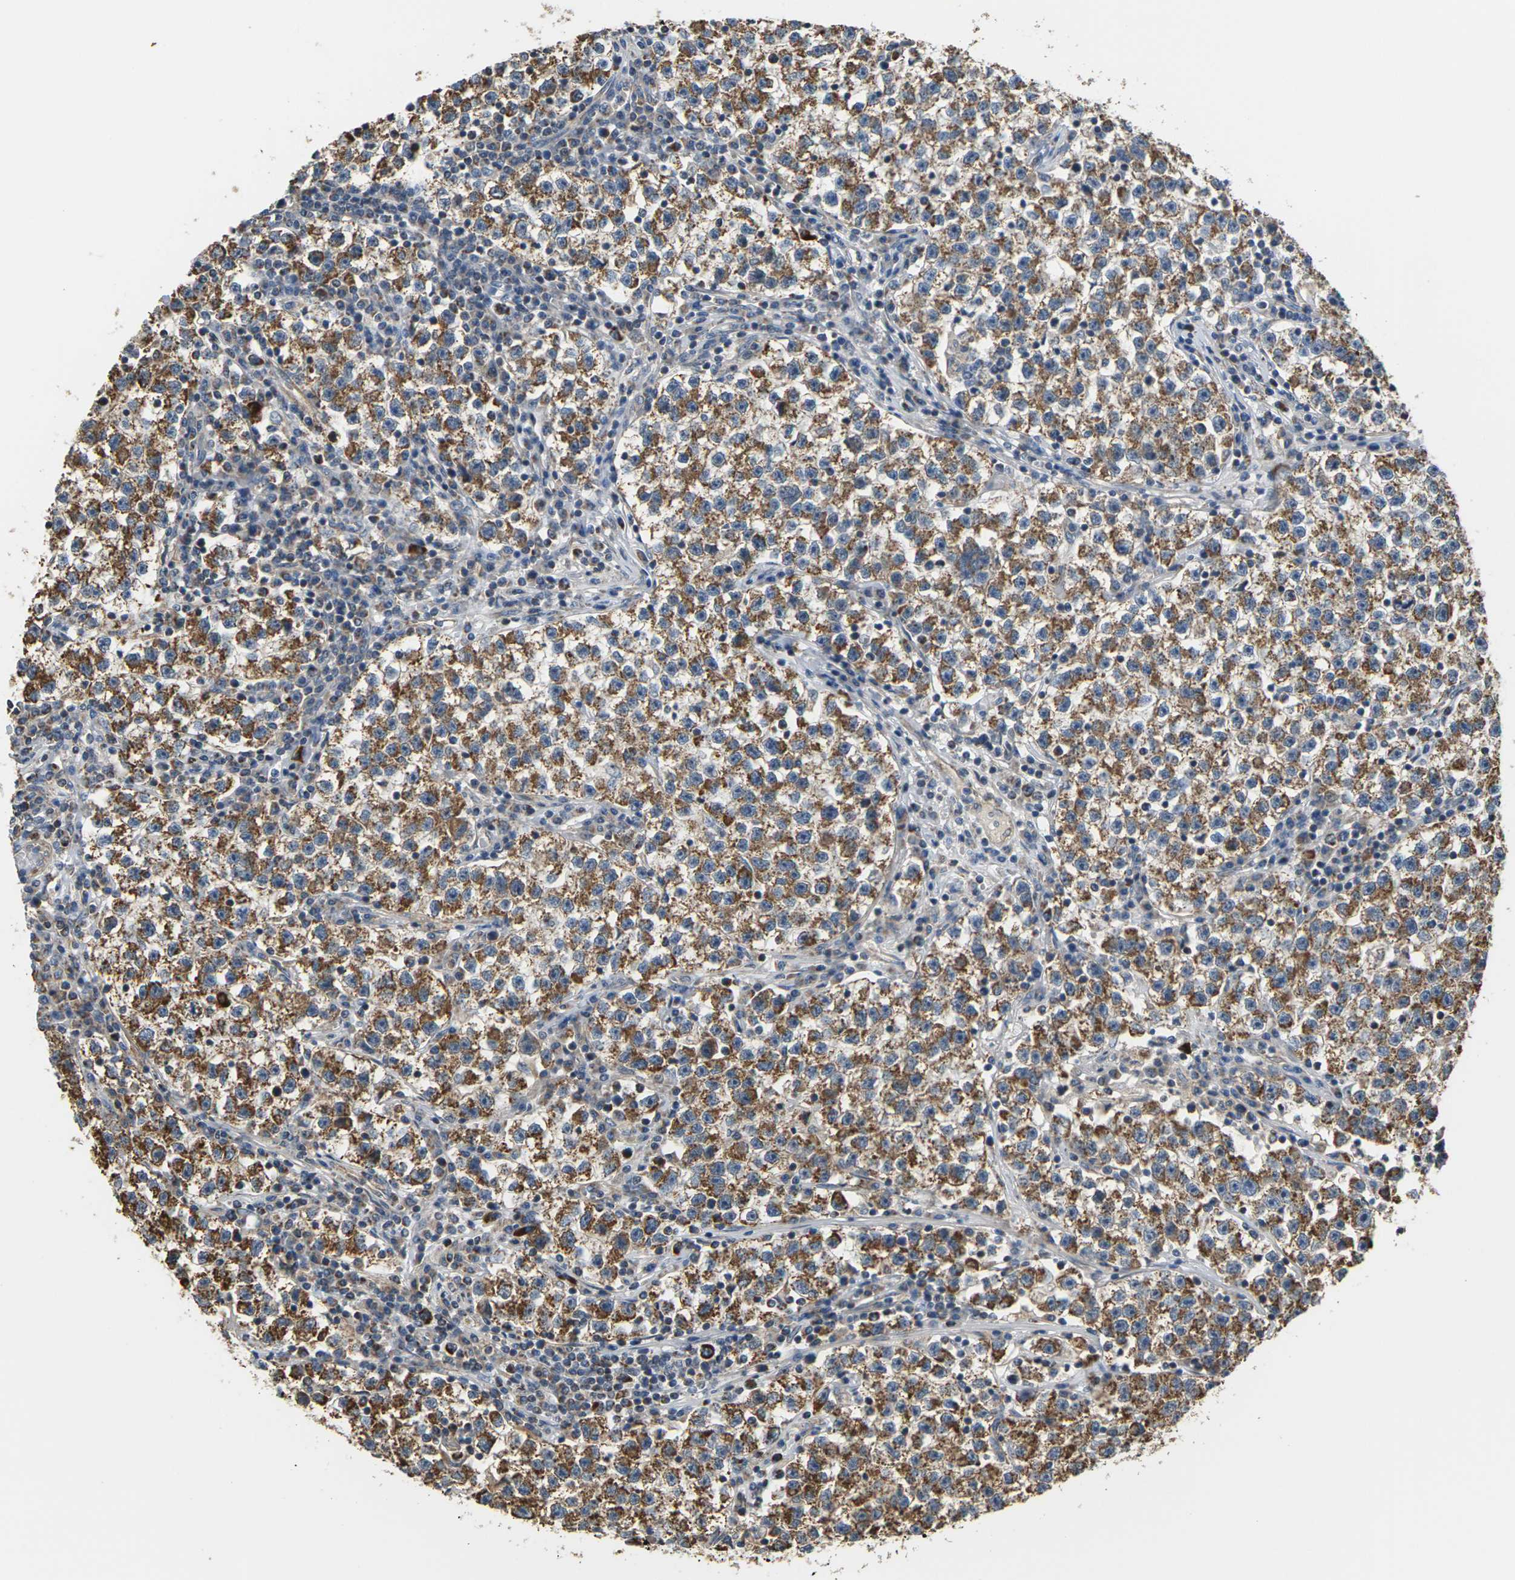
{"staining": {"intensity": "moderate", "quantity": ">75%", "location": "cytoplasmic/membranous"}, "tissue": "testis cancer", "cell_type": "Tumor cells", "image_type": "cancer", "snomed": [{"axis": "morphology", "description": "Seminoma, NOS"}, {"axis": "topography", "description": "Testis"}], "caption": "Approximately >75% of tumor cells in human testis cancer (seminoma) reveal moderate cytoplasmic/membranous protein positivity as visualized by brown immunohistochemical staining.", "gene": "PCDHB4", "patient": {"sex": "male", "age": 22}}